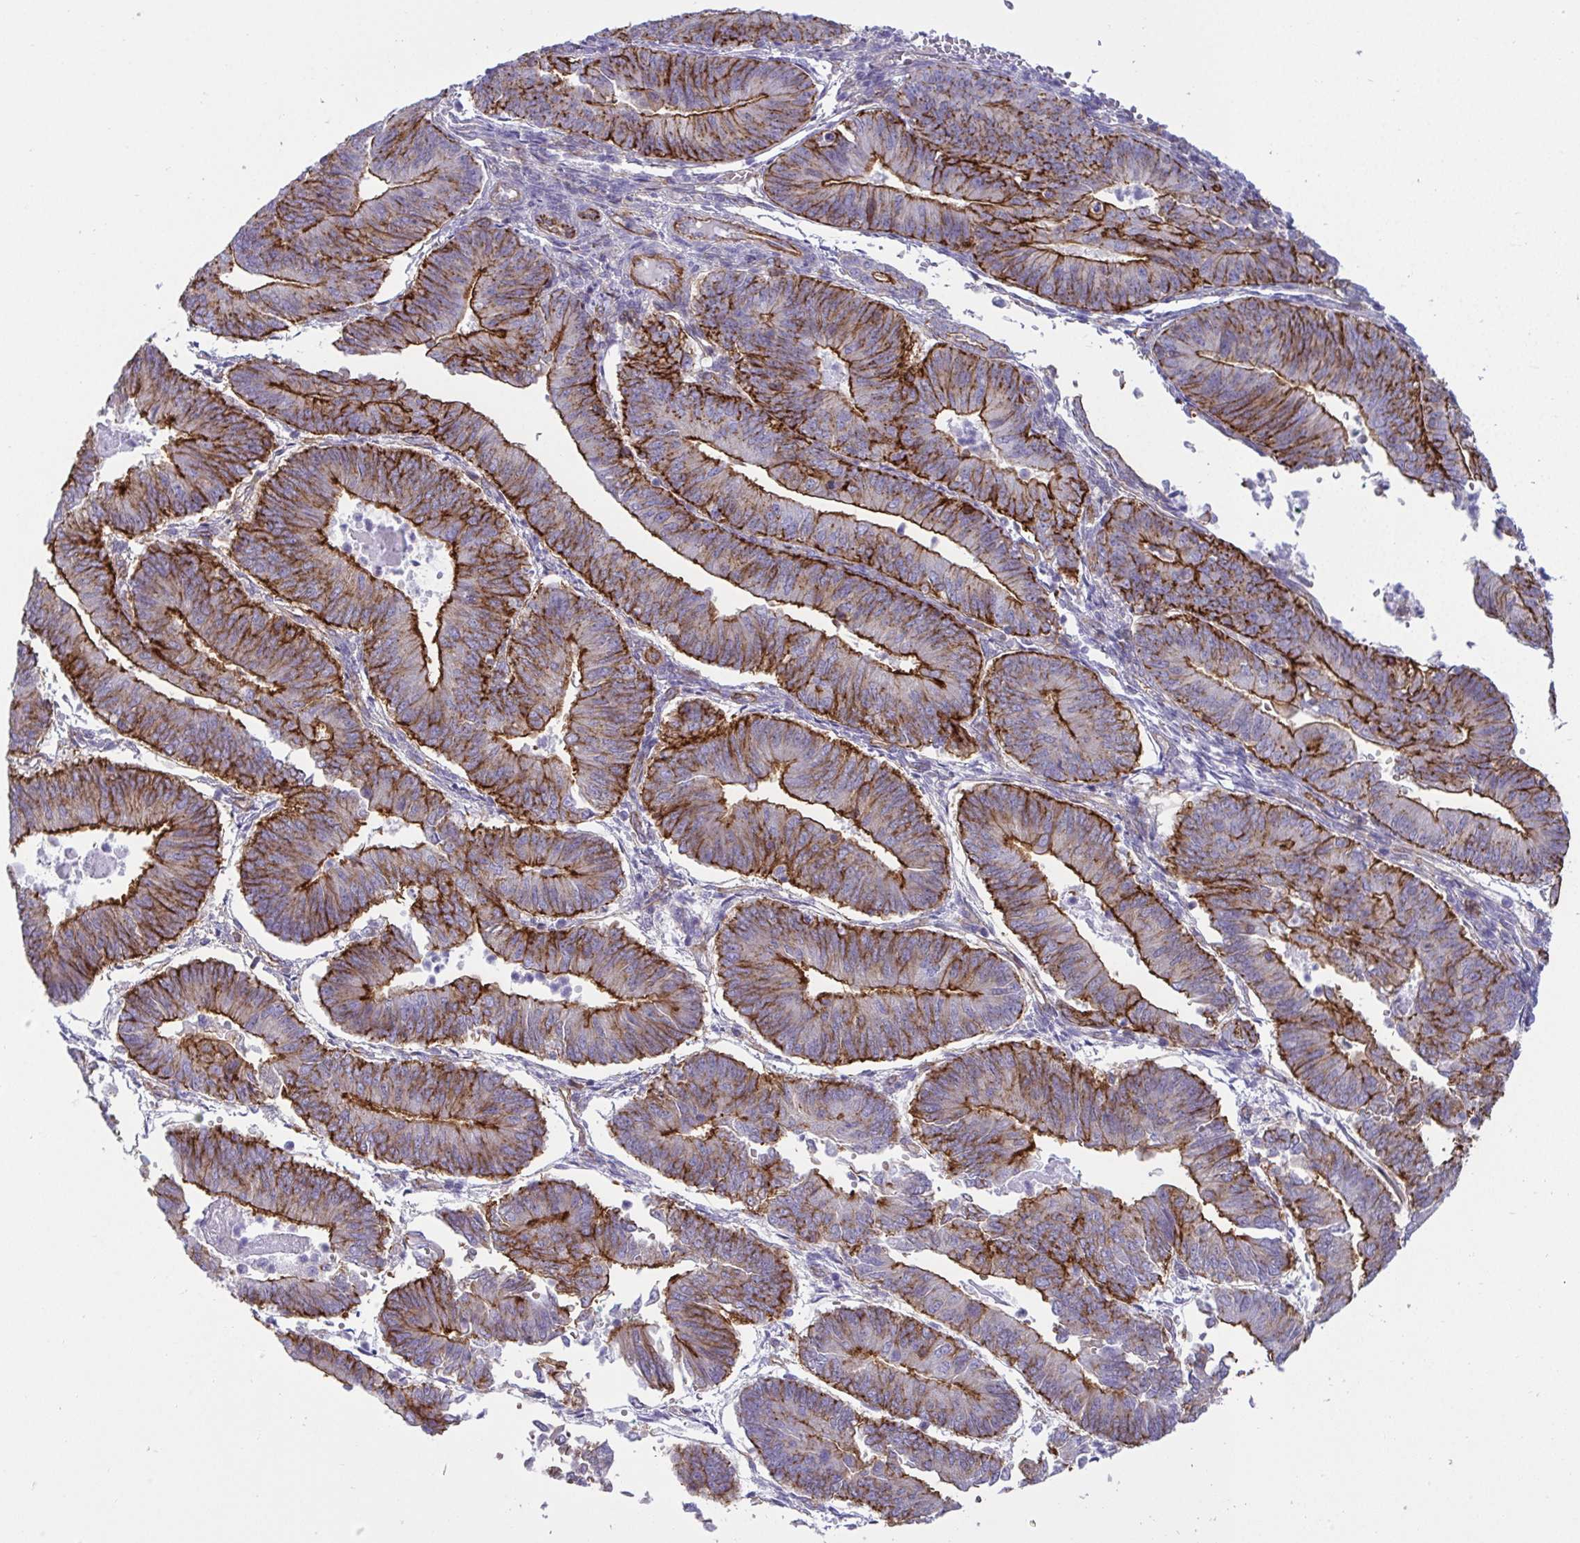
{"staining": {"intensity": "strong", "quantity": "25%-75%", "location": "cytoplasmic/membranous"}, "tissue": "endometrial cancer", "cell_type": "Tumor cells", "image_type": "cancer", "snomed": [{"axis": "morphology", "description": "Adenocarcinoma, NOS"}, {"axis": "topography", "description": "Endometrium"}], "caption": "Endometrial adenocarcinoma tissue reveals strong cytoplasmic/membranous expression in about 25%-75% of tumor cells, visualized by immunohistochemistry. (Brightfield microscopy of DAB IHC at high magnification).", "gene": "LIMA1", "patient": {"sex": "female", "age": 65}}